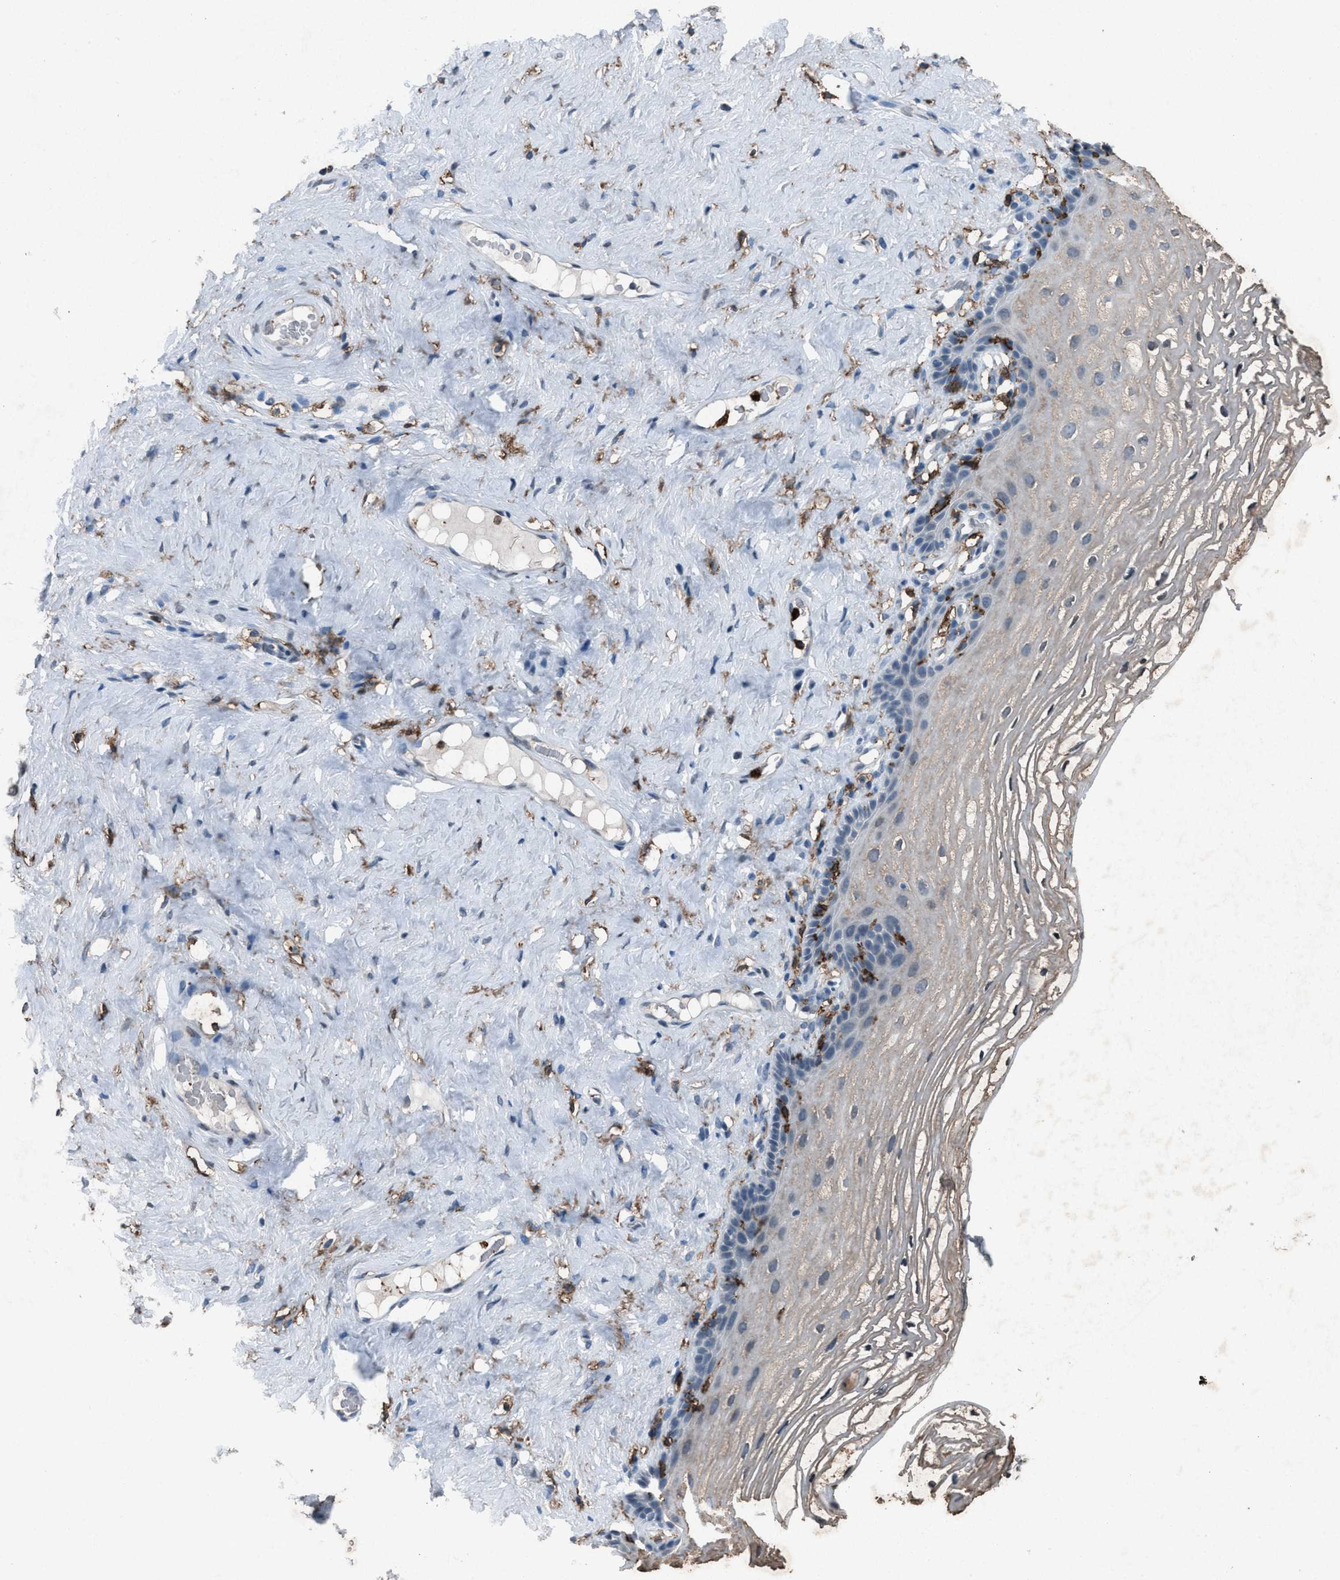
{"staining": {"intensity": "negative", "quantity": "none", "location": "none"}, "tissue": "vagina", "cell_type": "Squamous epithelial cells", "image_type": "normal", "snomed": [{"axis": "morphology", "description": "Normal tissue, NOS"}, {"axis": "morphology", "description": "Adenocarcinoma, NOS"}, {"axis": "topography", "description": "Rectum"}, {"axis": "topography", "description": "Vagina"}], "caption": "Photomicrograph shows no significant protein staining in squamous epithelial cells of unremarkable vagina. (DAB (3,3'-diaminobenzidine) immunohistochemistry (IHC), high magnification).", "gene": "FCER1G", "patient": {"sex": "female", "age": 71}}